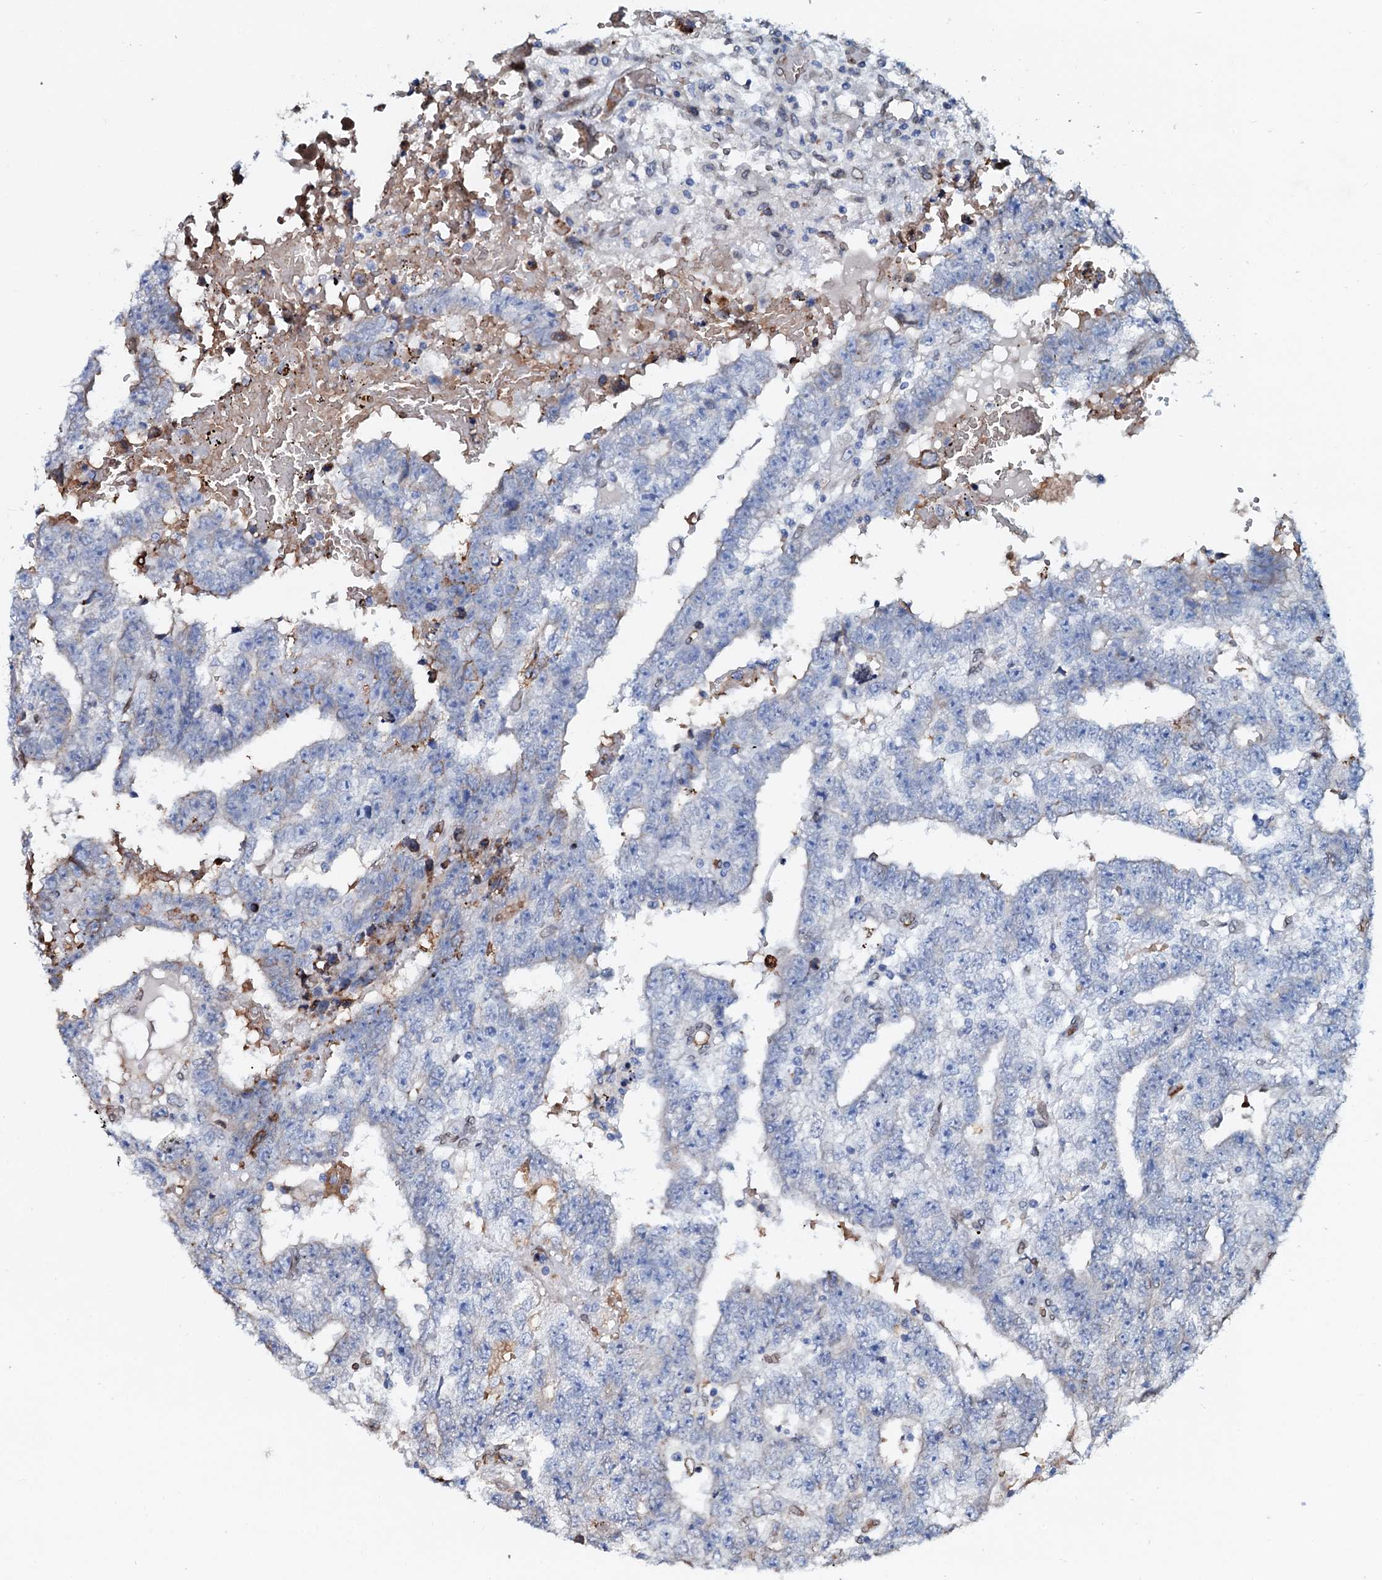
{"staining": {"intensity": "negative", "quantity": "none", "location": "none"}, "tissue": "testis cancer", "cell_type": "Tumor cells", "image_type": "cancer", "snomed": [{"axis": "morphology", "description": "Carcinoma, Embryonal, NOS"}, {"axis": "topography", "description": "Testis"}], "caption": "High magnification brightfield microscopy of testis embryonal carcinoma stained with DAB (brown) and counterstained with hematoxylin (blue): tumor cells show no significant positivity. (DAB IHC, high magnification).", "gene": "NRP2", "patient": {"sex": "male", "age": 25}}